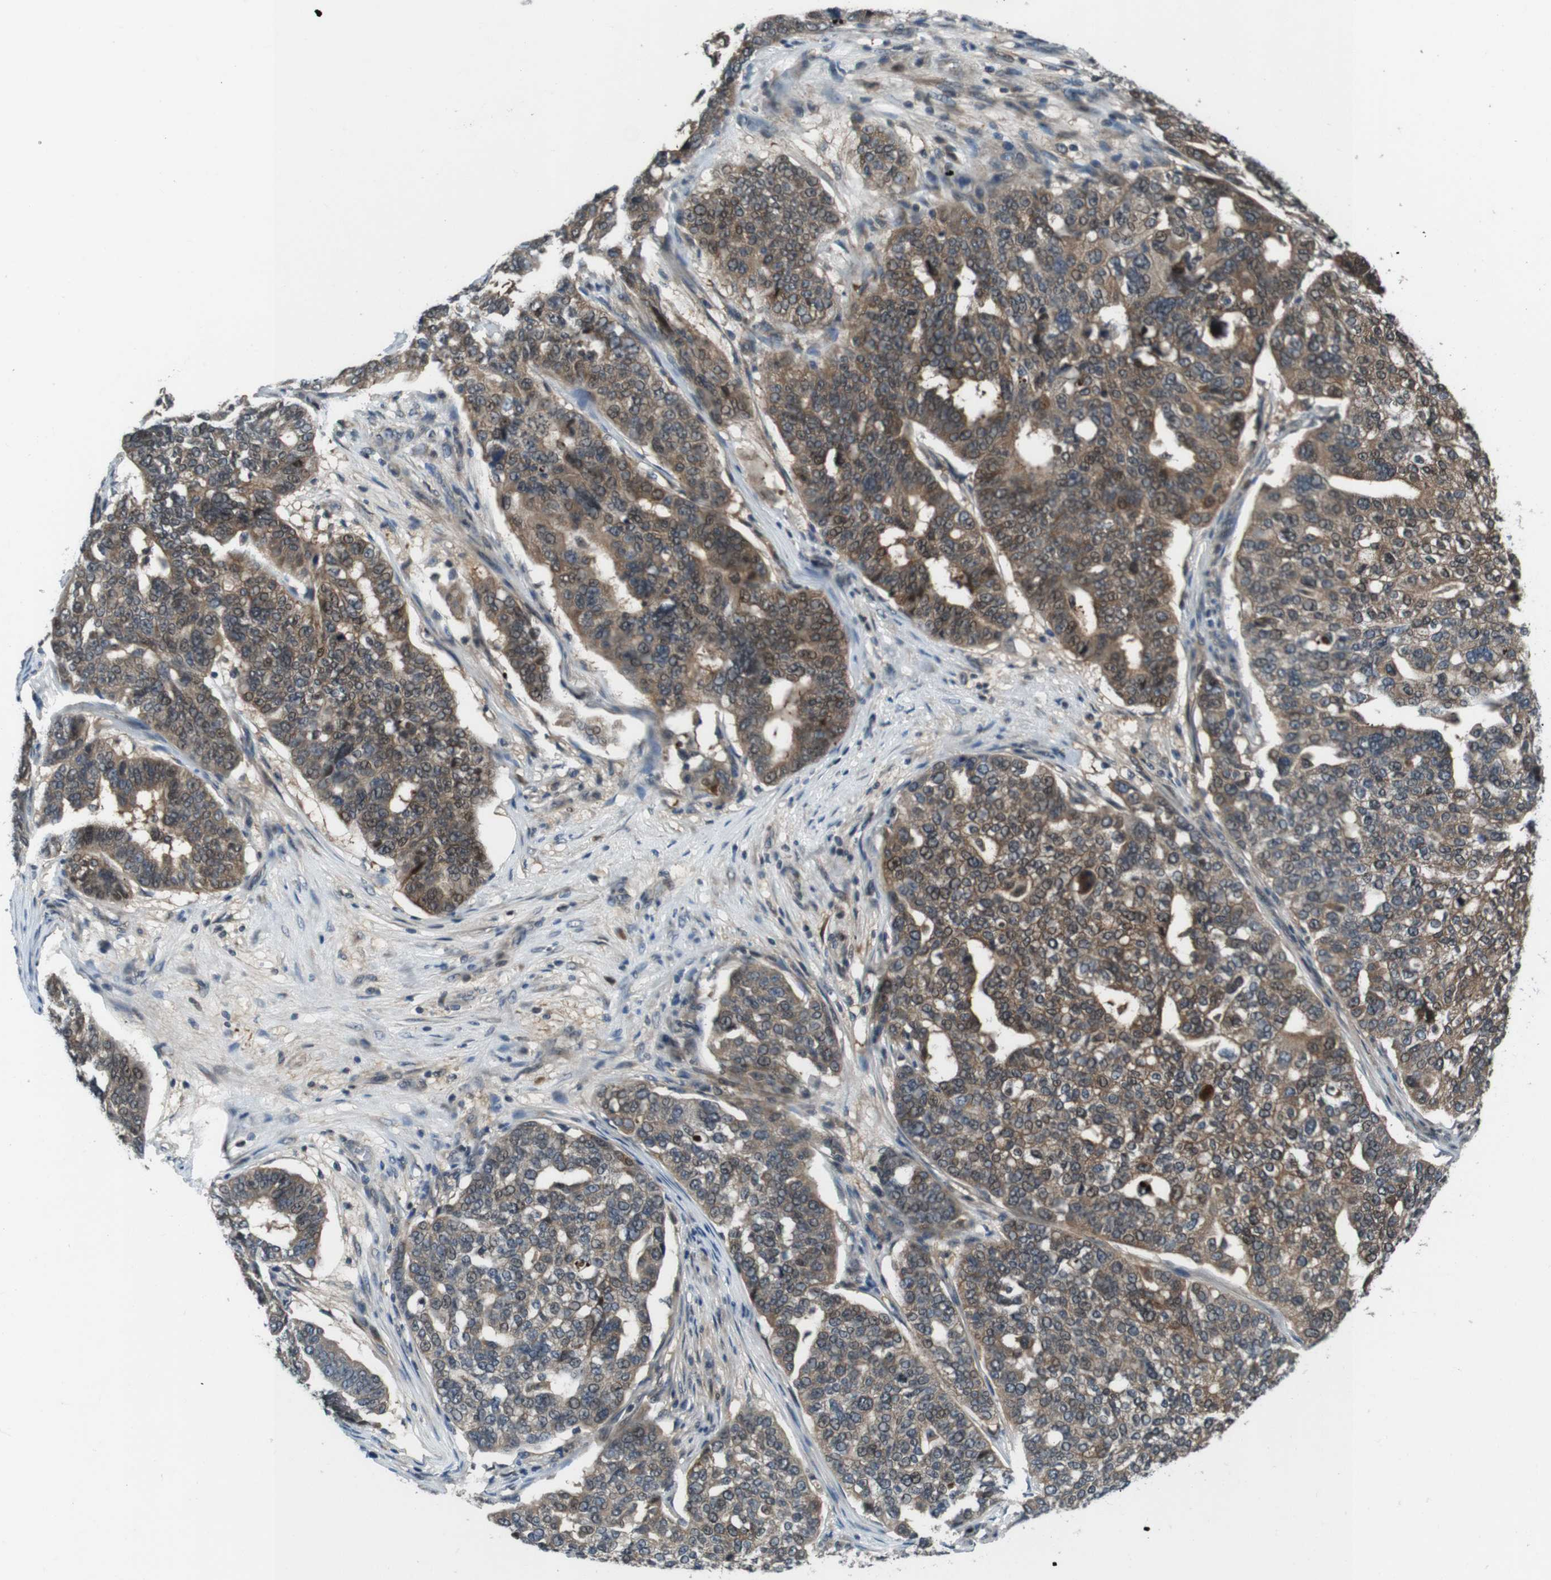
{"staining": {"intensity": "moderate", "quantity": ">75%", "location": "cytoplasmic/membranous,nuclear"}, "tissue": "ovarian cancer", "cell_type": "Tumor cells", "image_type": "cancer", "snomed": [{"axis": "morphology", "description": "Cystadenocarcinoma, serous, NOS"}, {"axis": "topography", "description": "Ovary"}], "caption": "Immunohistochemistry of human serous cystadenocarcinoma (ovarian) reveals medium levels of moderate cytoplasmic/membranous and nuclear staining in about >75% of tumor cells.", "gene": "LRP5", "patient": {"sex": "female", "age": 59}}